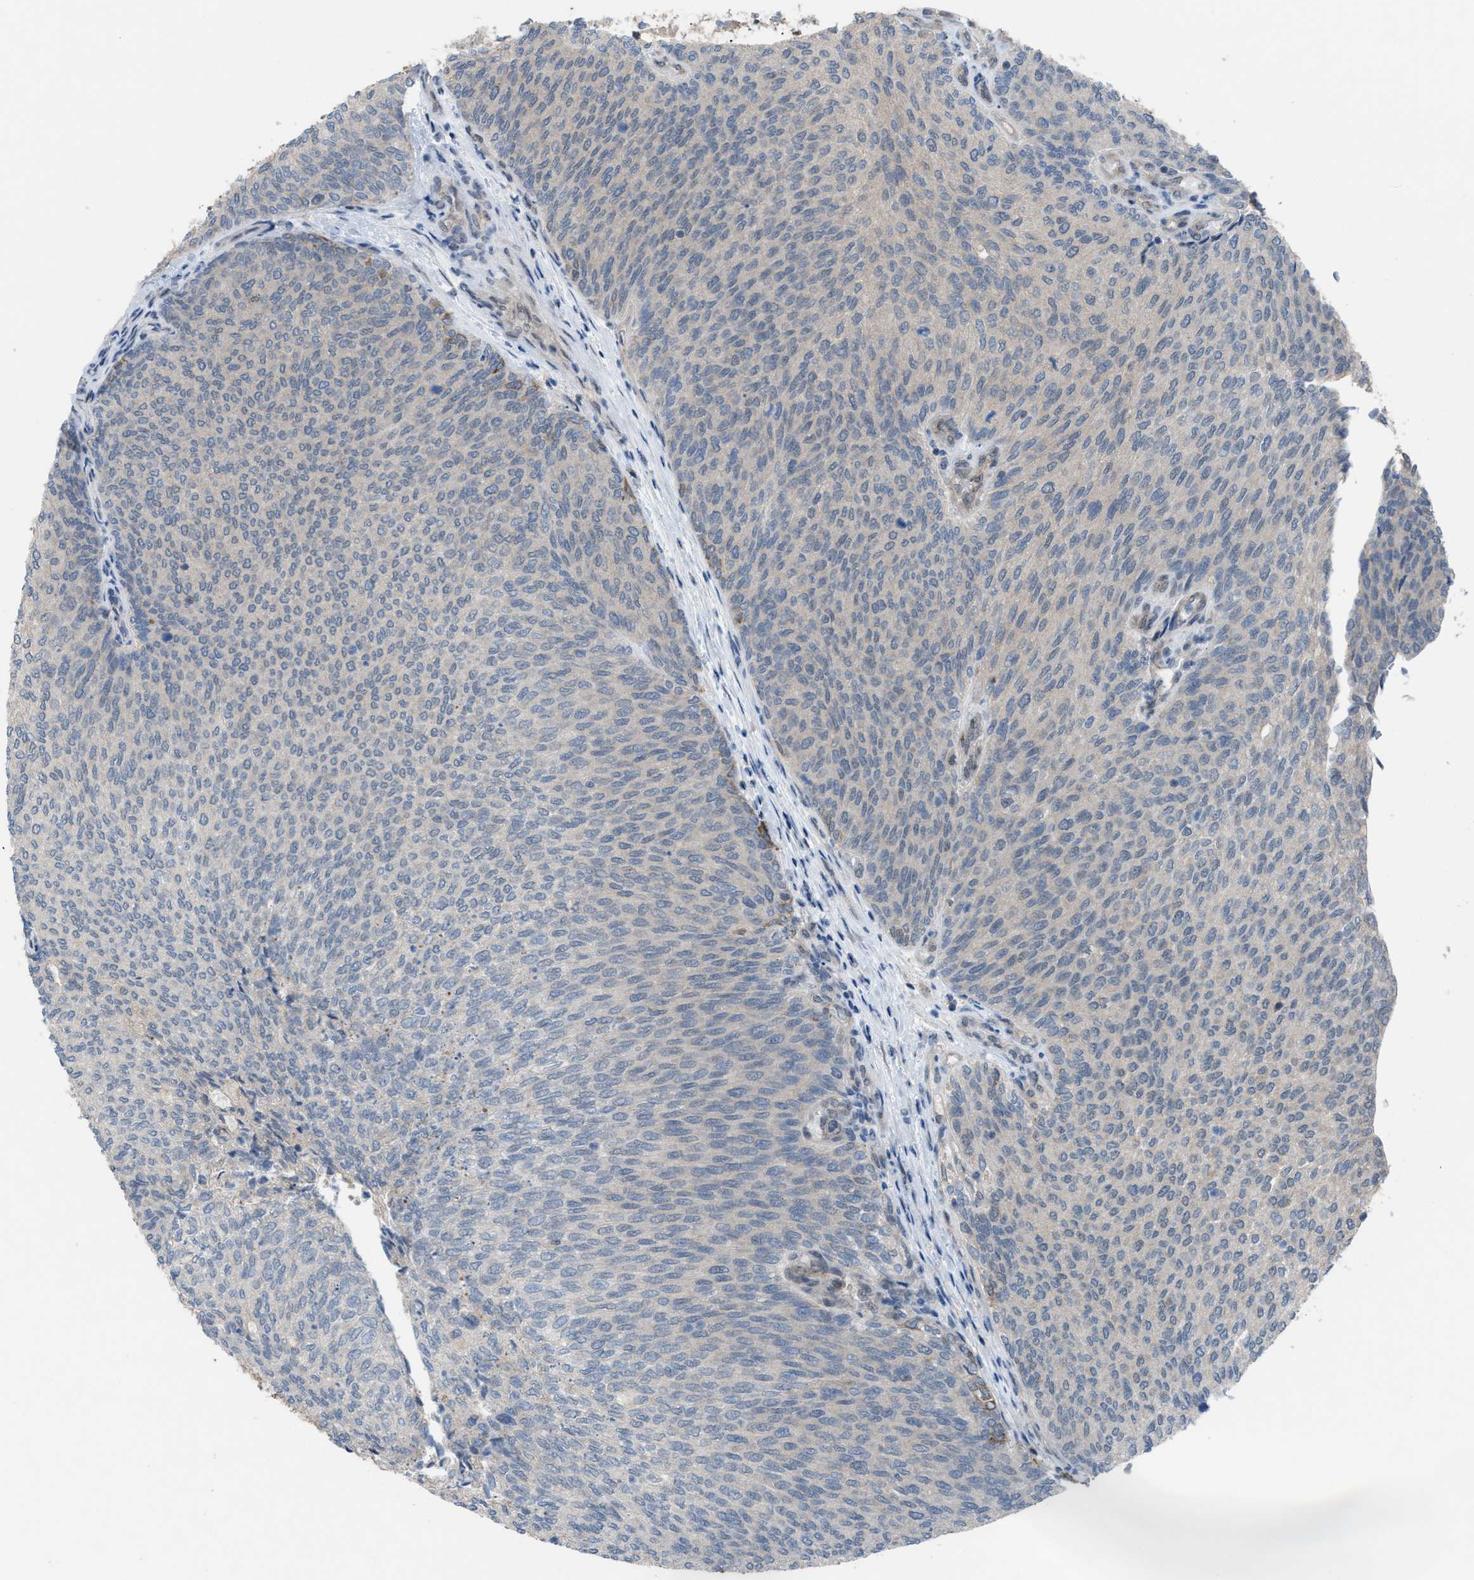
{"staining": {"intensity": "negative", "quantity": "none", "location": "none"}, "tissue": "urothelial cancer", "cell_type": "Tumor cells", "image_type": "cancer", "snomed": [{"axis": "morphology", "description": "Urothelial carcinoma, Low grade"}, {"axis": "topography", "description": "Urinary bladder"}], "caption": "Protein analysis of urothelial cancer reveals no significant expression in tumor cells.", "gene": "PLAA", "patient": {"sex": "female", "age": 79}}